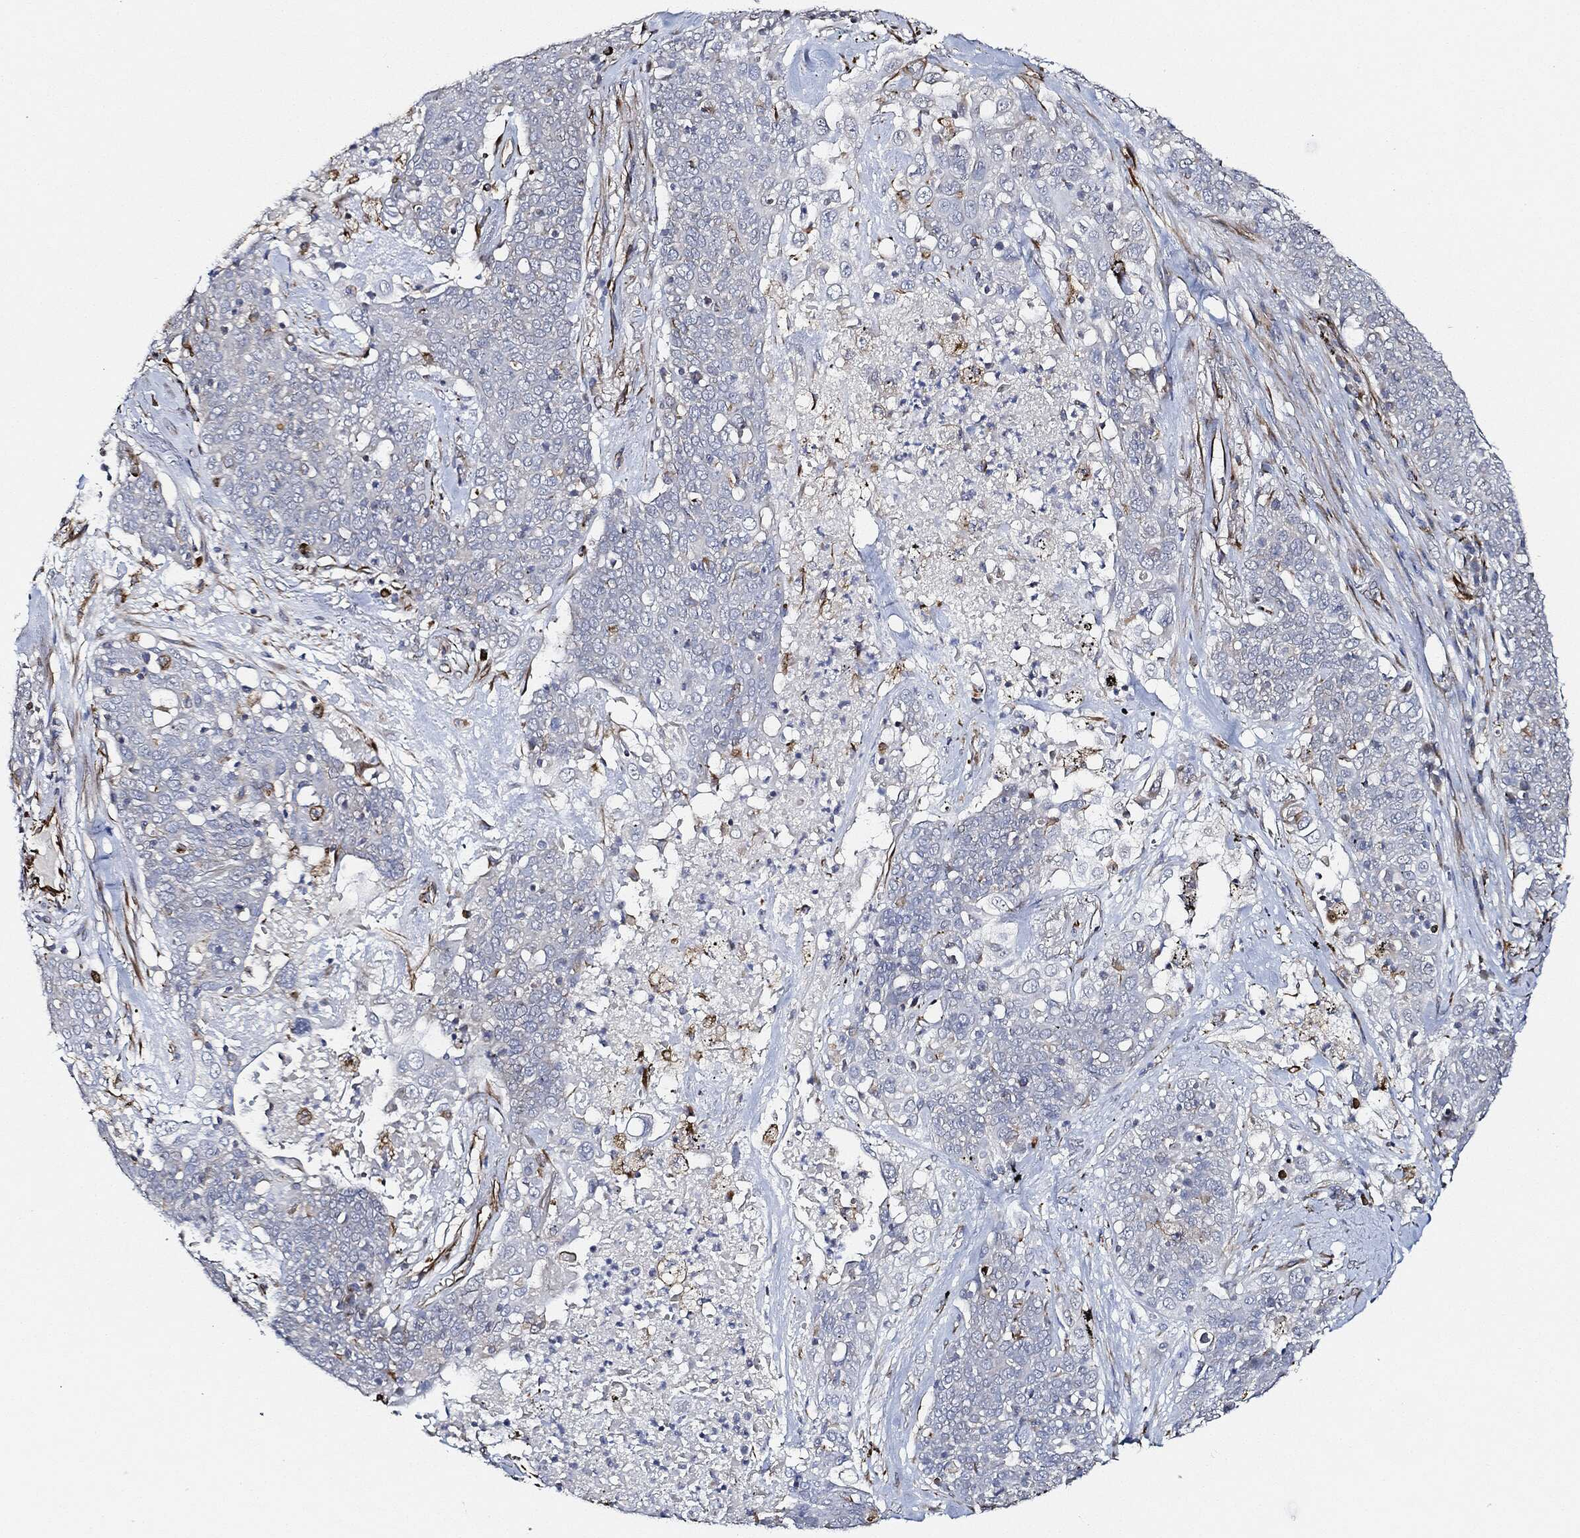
{"staining": {"intensity": "negative", "quantity": "none", "location": "none"}, "tissue": "lung cancer", "cell_type": "Tumor cells", "image_type": "cancer", "snomed": [{"axis": "morphology", "description": "Squamous cell carcinoma, NOS"}, {"axis": "topography", "description": "Lung"}], "caption": "The micrograph demonstrates no staining of tumor cells in squamous cell carcinoma (lung).", "gene": "THSD1", "patient": {"sex": "male", "age": 82}}